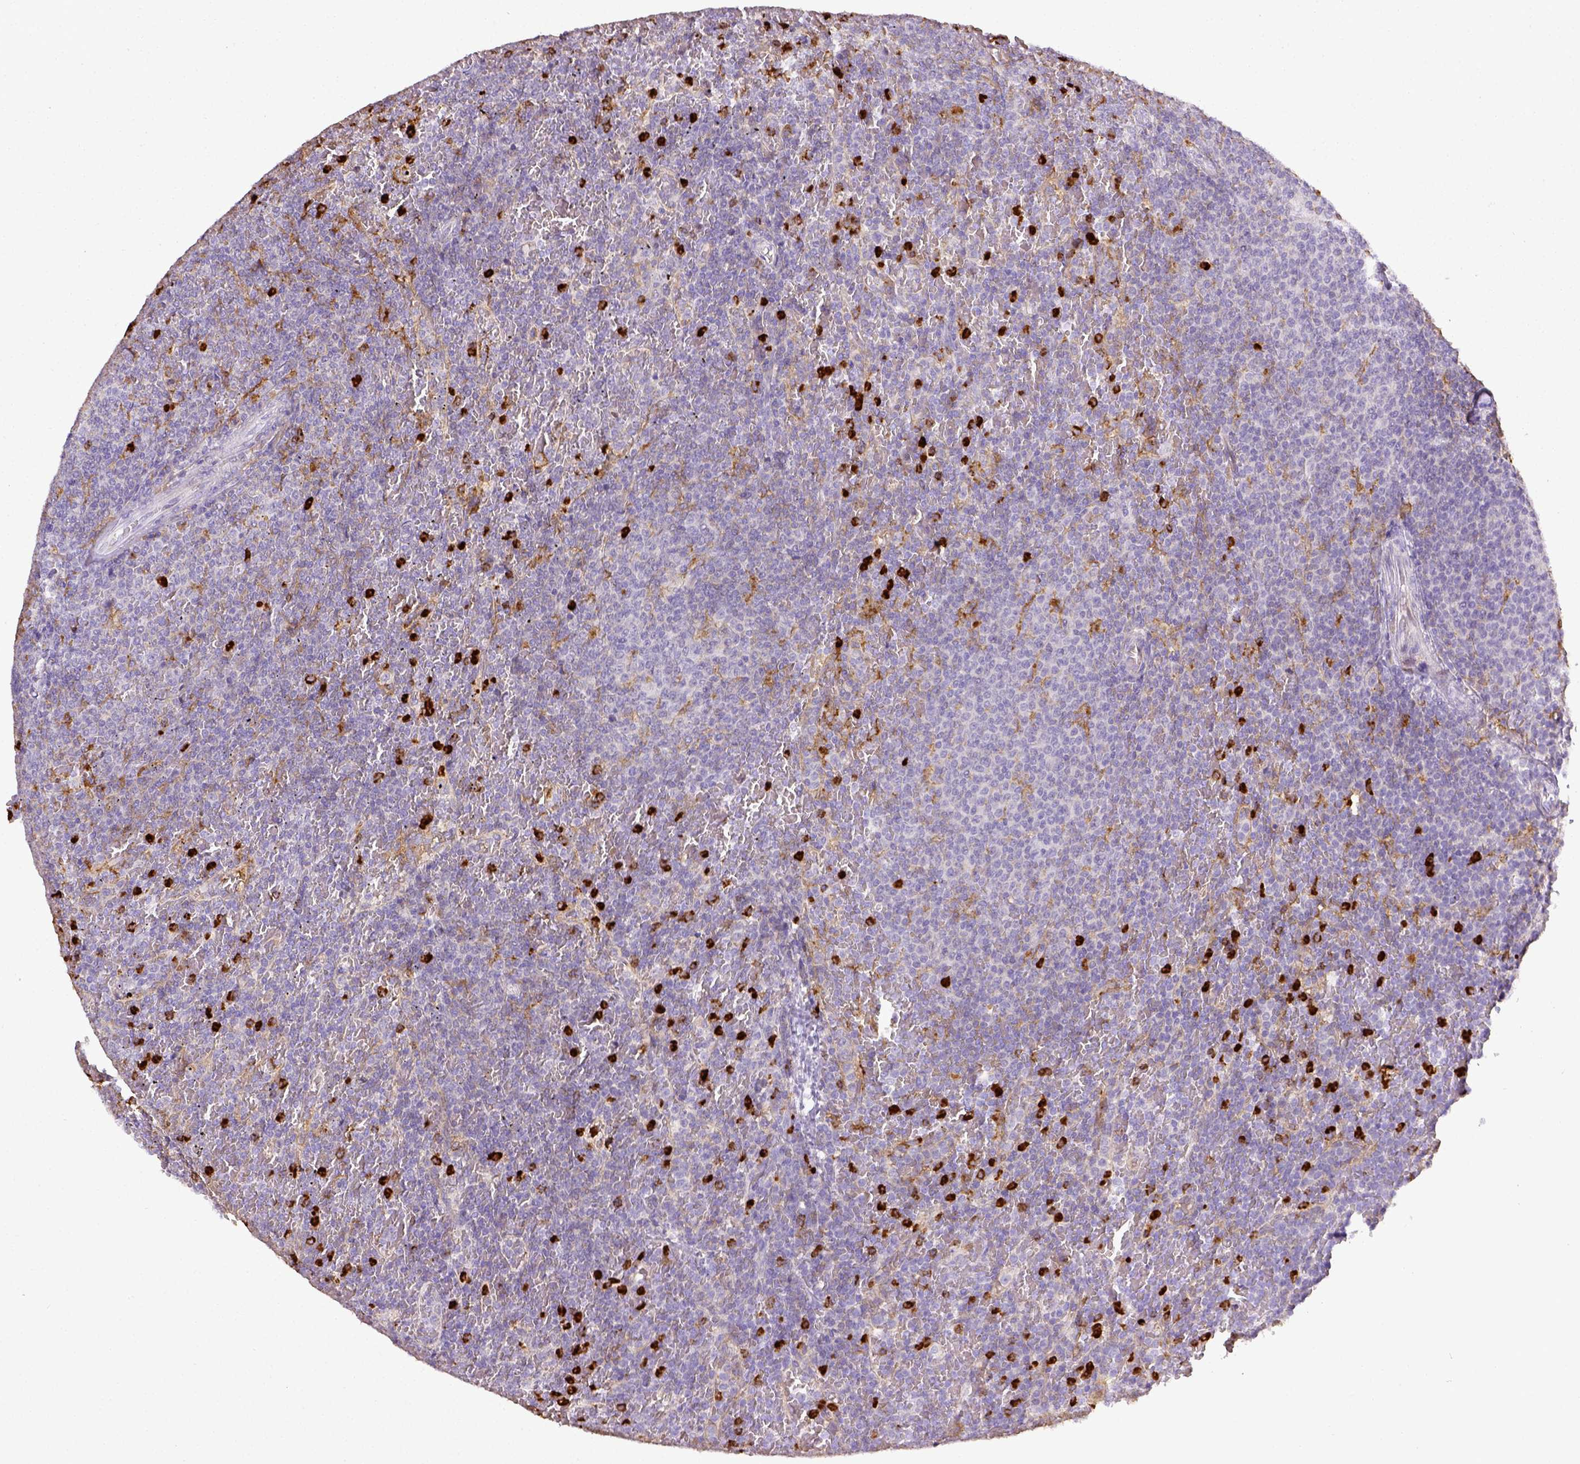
{"staining": {"intensity": "negative", "quantity": "none", "location": "none"}, "tissue": "lymphoma", "cell_type": "Tumor cells", "image_type": "cancer", "snomed": [{"axis": "morphology", "description": "Malignant lymphoma, non-Hodgkin's type, Low grade"}, {"axis": "topography", "description": "Spleen"}], "caption": "An image of lymphoma stained for a protein reveals no brown staining in tumor cells.", "gene": "ITGAM", "patient": {"sex": "female", "age": 77}}